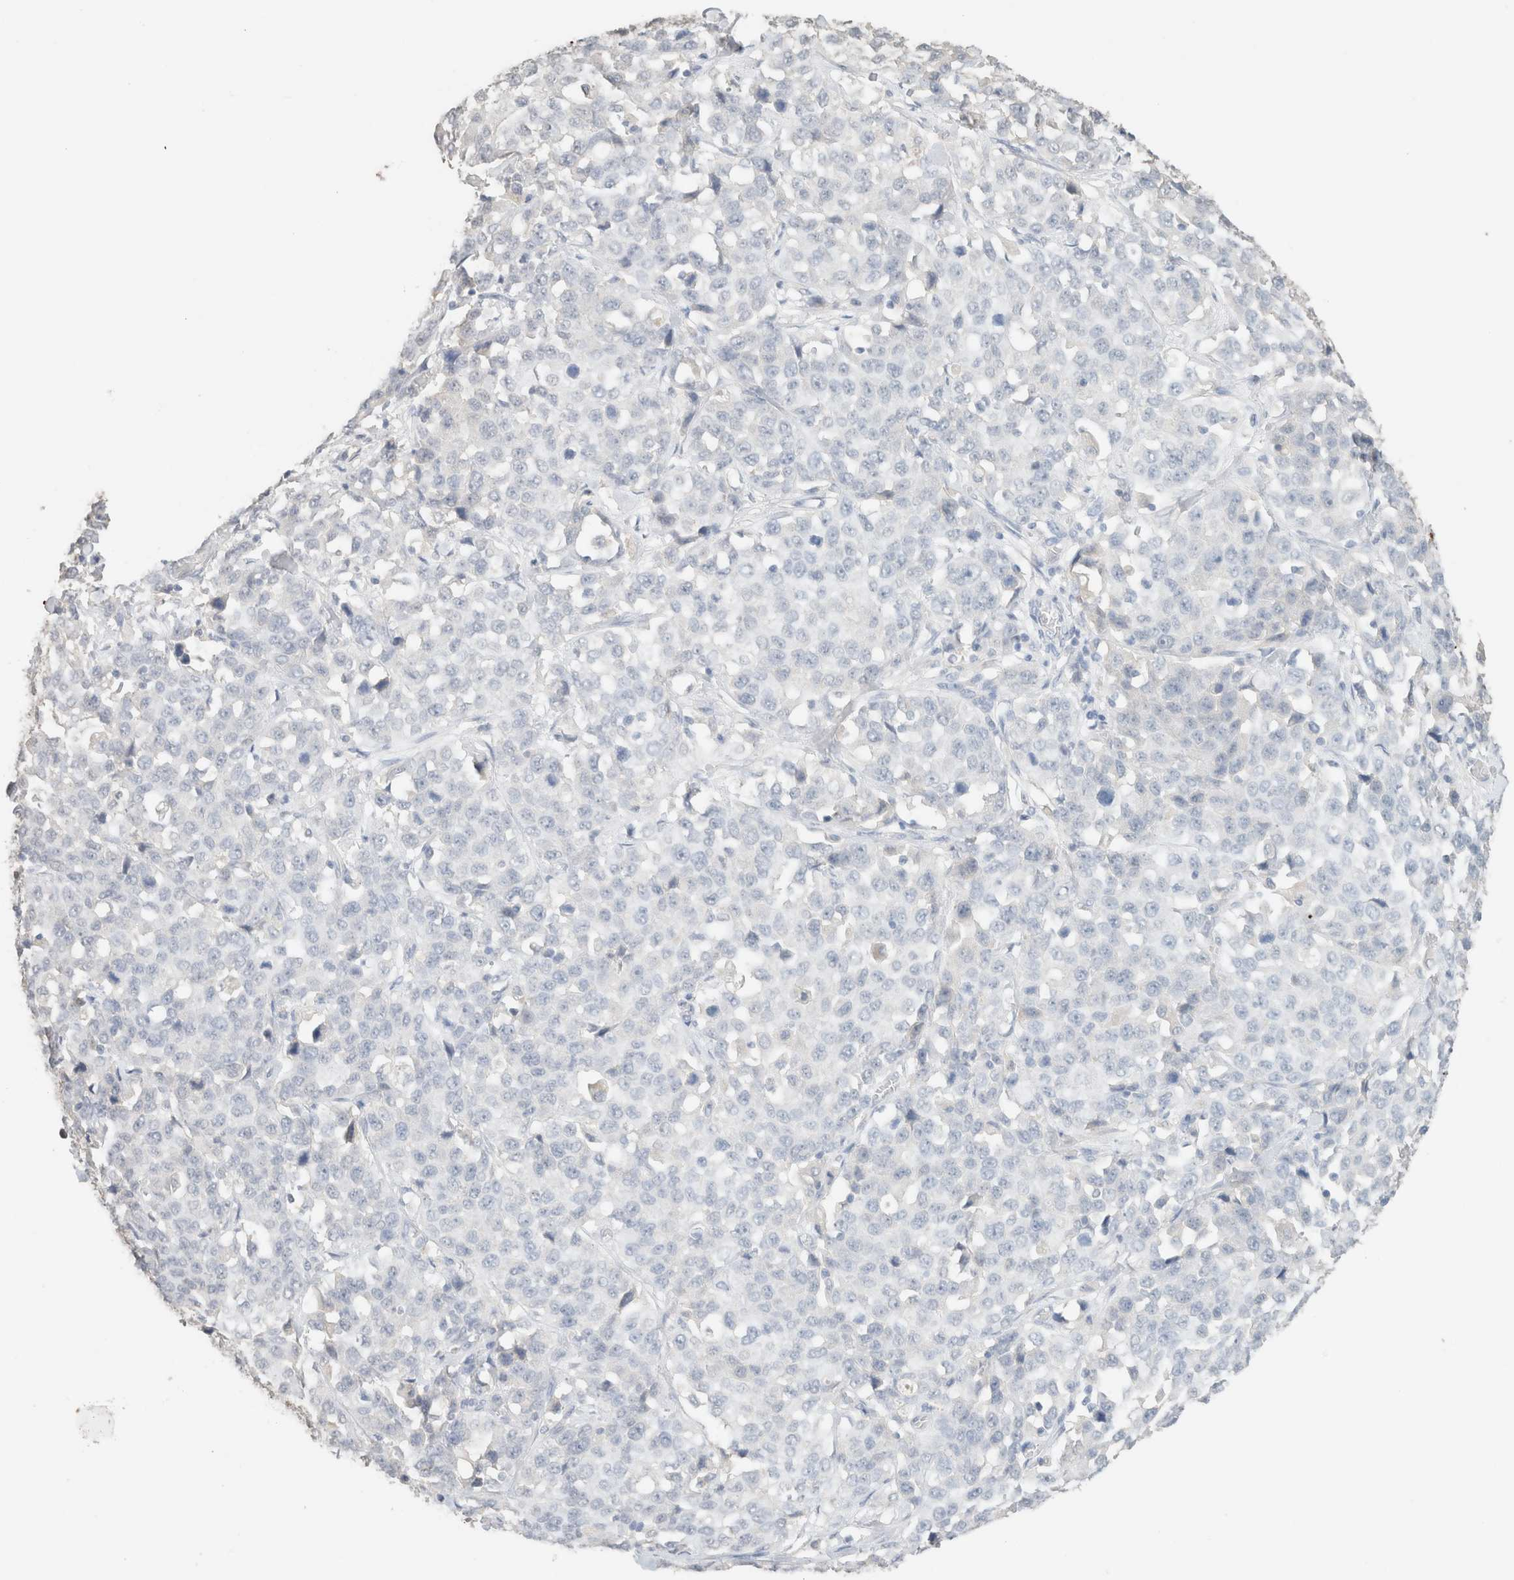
{"staining": {"intensity": "negative", "quantity": "none", "location": "none"}, "tissue": "stomach cancer", "cell_type": "Tumor cells", "image_type": "cancer", "snomed": [{"axis": "morphology", "description": "Normal tissue, NOS"}, {"axis": "morphology", "description": "Adenocarcinoma, NOS"}, {"axis": "topography", "description": "Stomach"}], "caption": "This is a histopathology image of IHC staining of stomach adenocarcinoma, which shows no positivity in tumor cells.", "gene": "CPA1", "patient": {"sex": "male", "age": 48}}